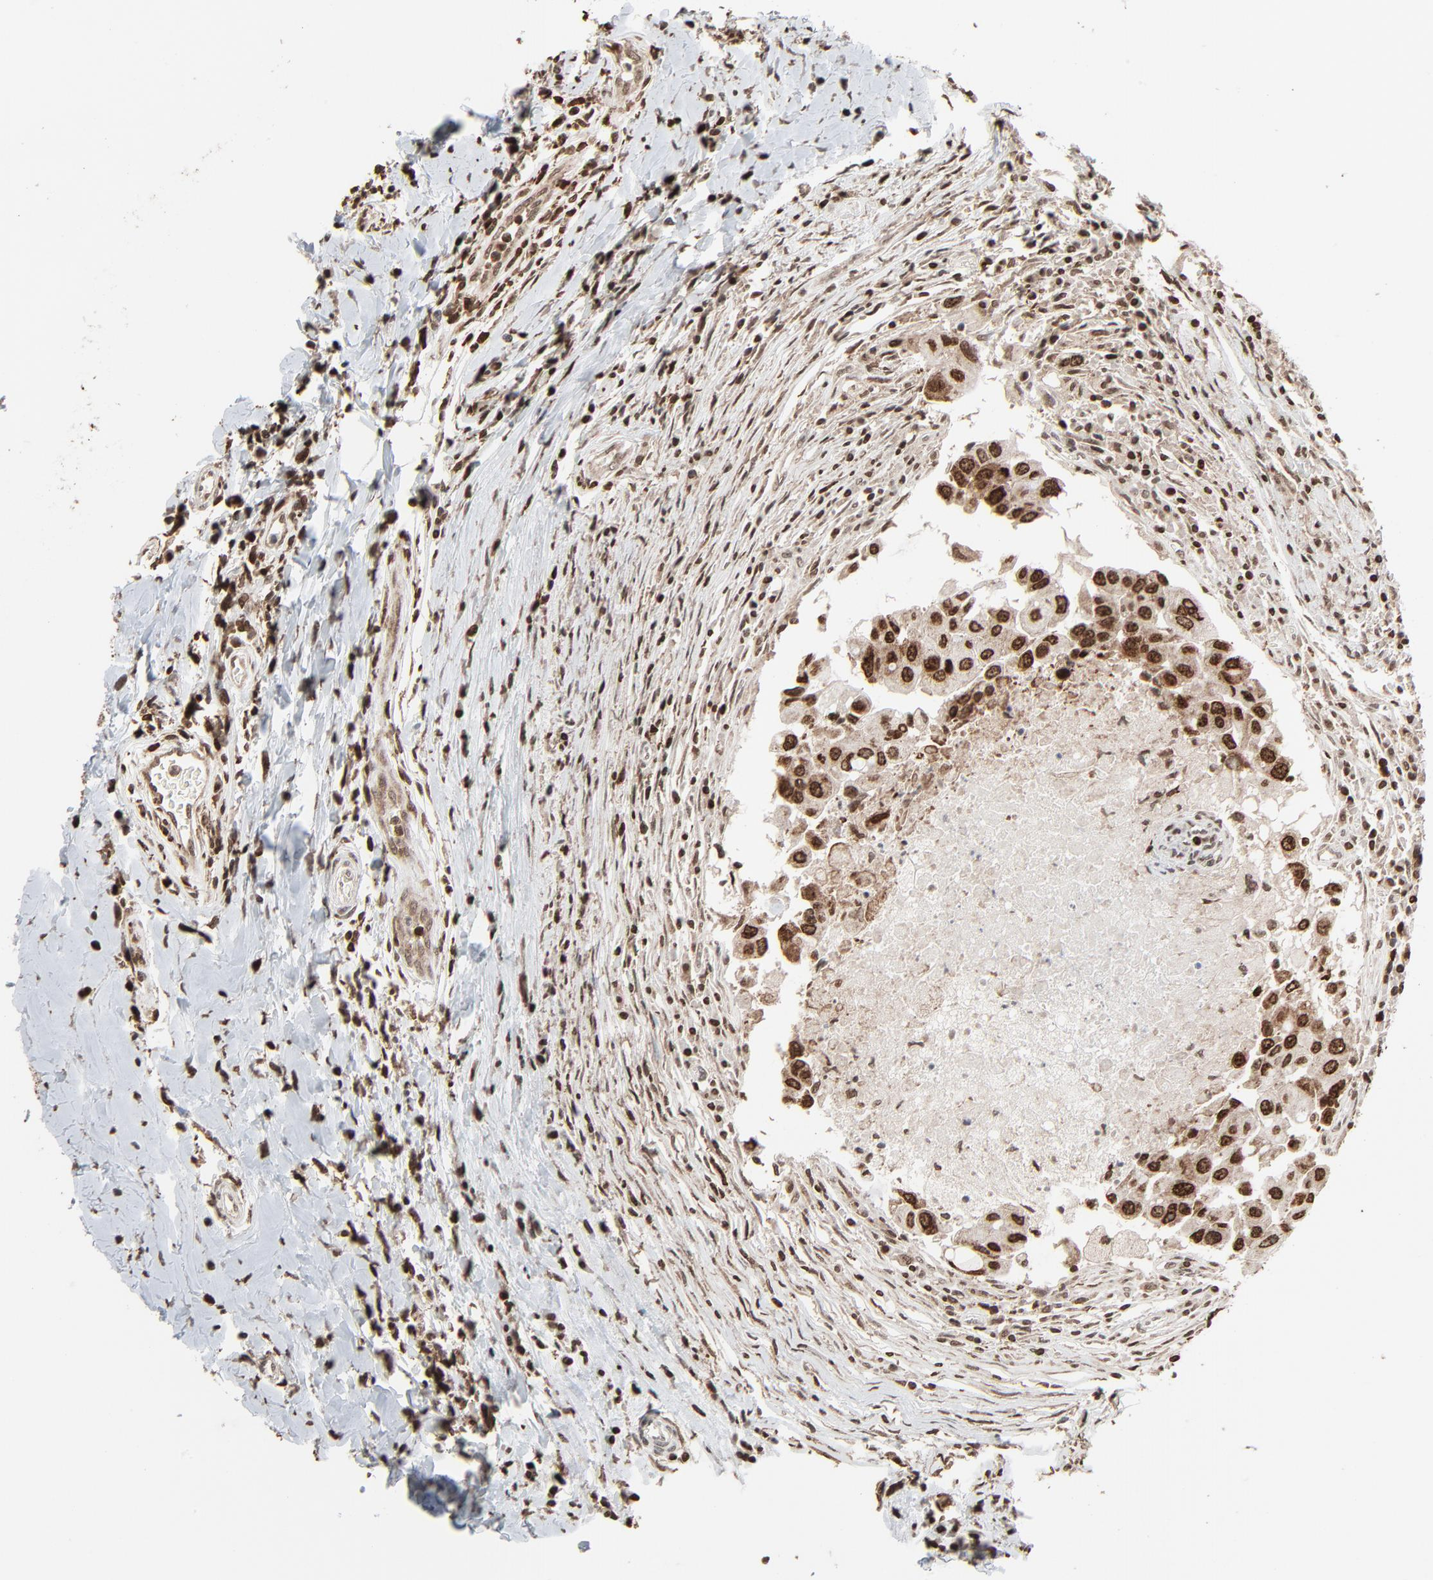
{"staining": {"intensity": "moderate", "quantity": ">75%", "location": "nuclear"}, "tissue": "breast cancer", "cell_type": "Tumor cells", "image_type": "cancer", "snomed": [{"axis": "morphology", "description": "Duct carcinoma"}, {"axis": "topography", "description": "Breast"}], "caption": "Immunohistochemistry (IHC) of invasive ductal carcinoma (breast) shows medium levels of moderate nuclear staining in about >75% of tumor cells.", "gene": "RPS6KA3", "patient": {"sex": "female", "age": 27}}